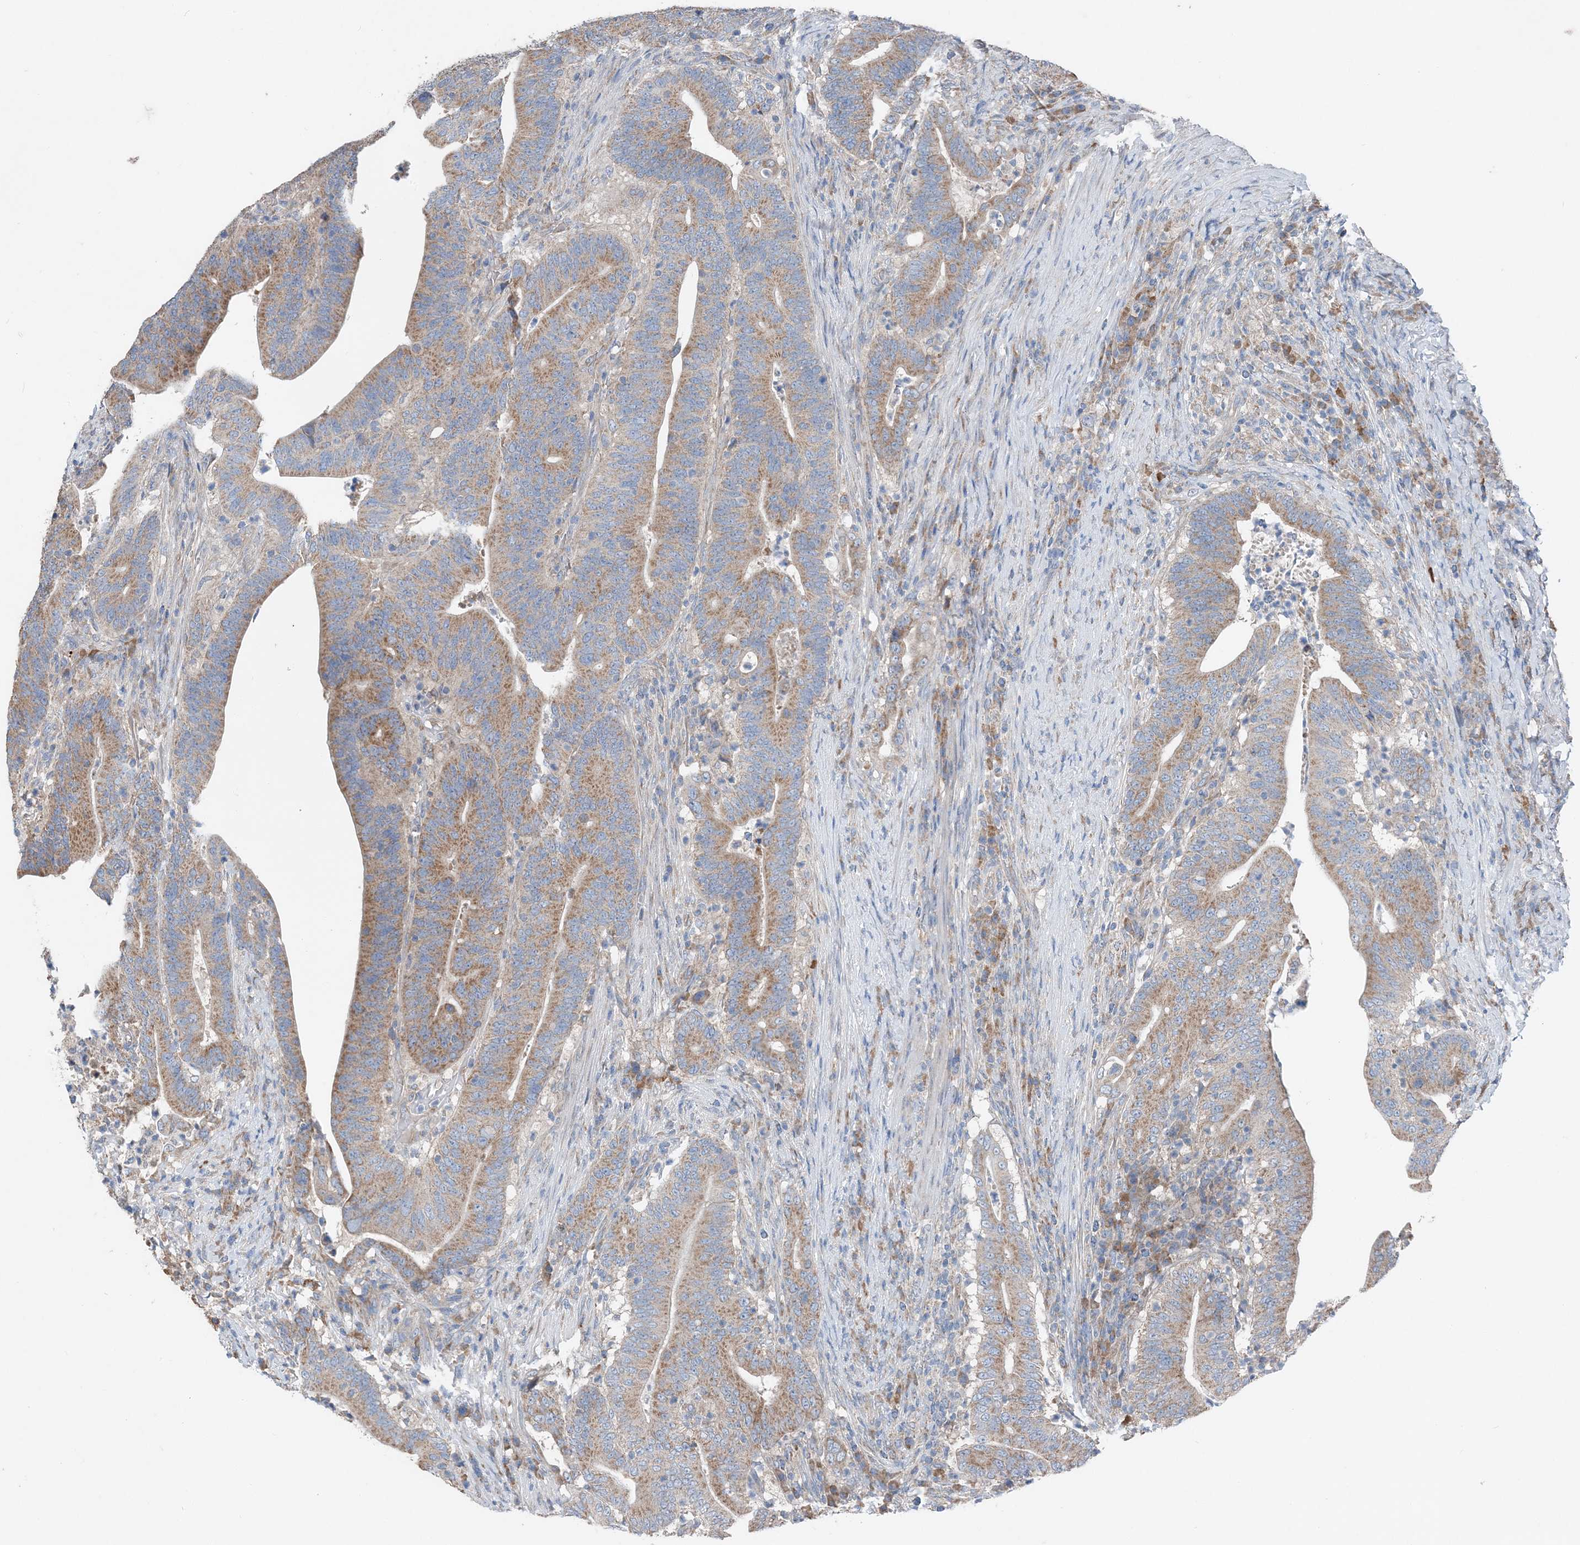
{"staining": {"intensity": "moderate", "quantity": ">75%", "location": "cytoplasmic/membranous"}, "tissue": "colorectal cancer", "cell_type": "Tumor cells", "image_type": "cancer", "snomed": [{"axis": "morphology", "description": "Adenocarcinoma, NOS"}, {"axis": "topography", "description": "Colon"}], "caption": "Brown immunohistochemical staining in human colorectal cancer (adenocarcinoma) shows moderate cytoplasmic/membranous staining in about >75% of tumor cells. (DAB (3,3'-diaminobenzidine) IHC, brown staining for protein, blue staining for nuclei).", "gene": "DHX30", "patient": {"sex": "female", "age": 66}}